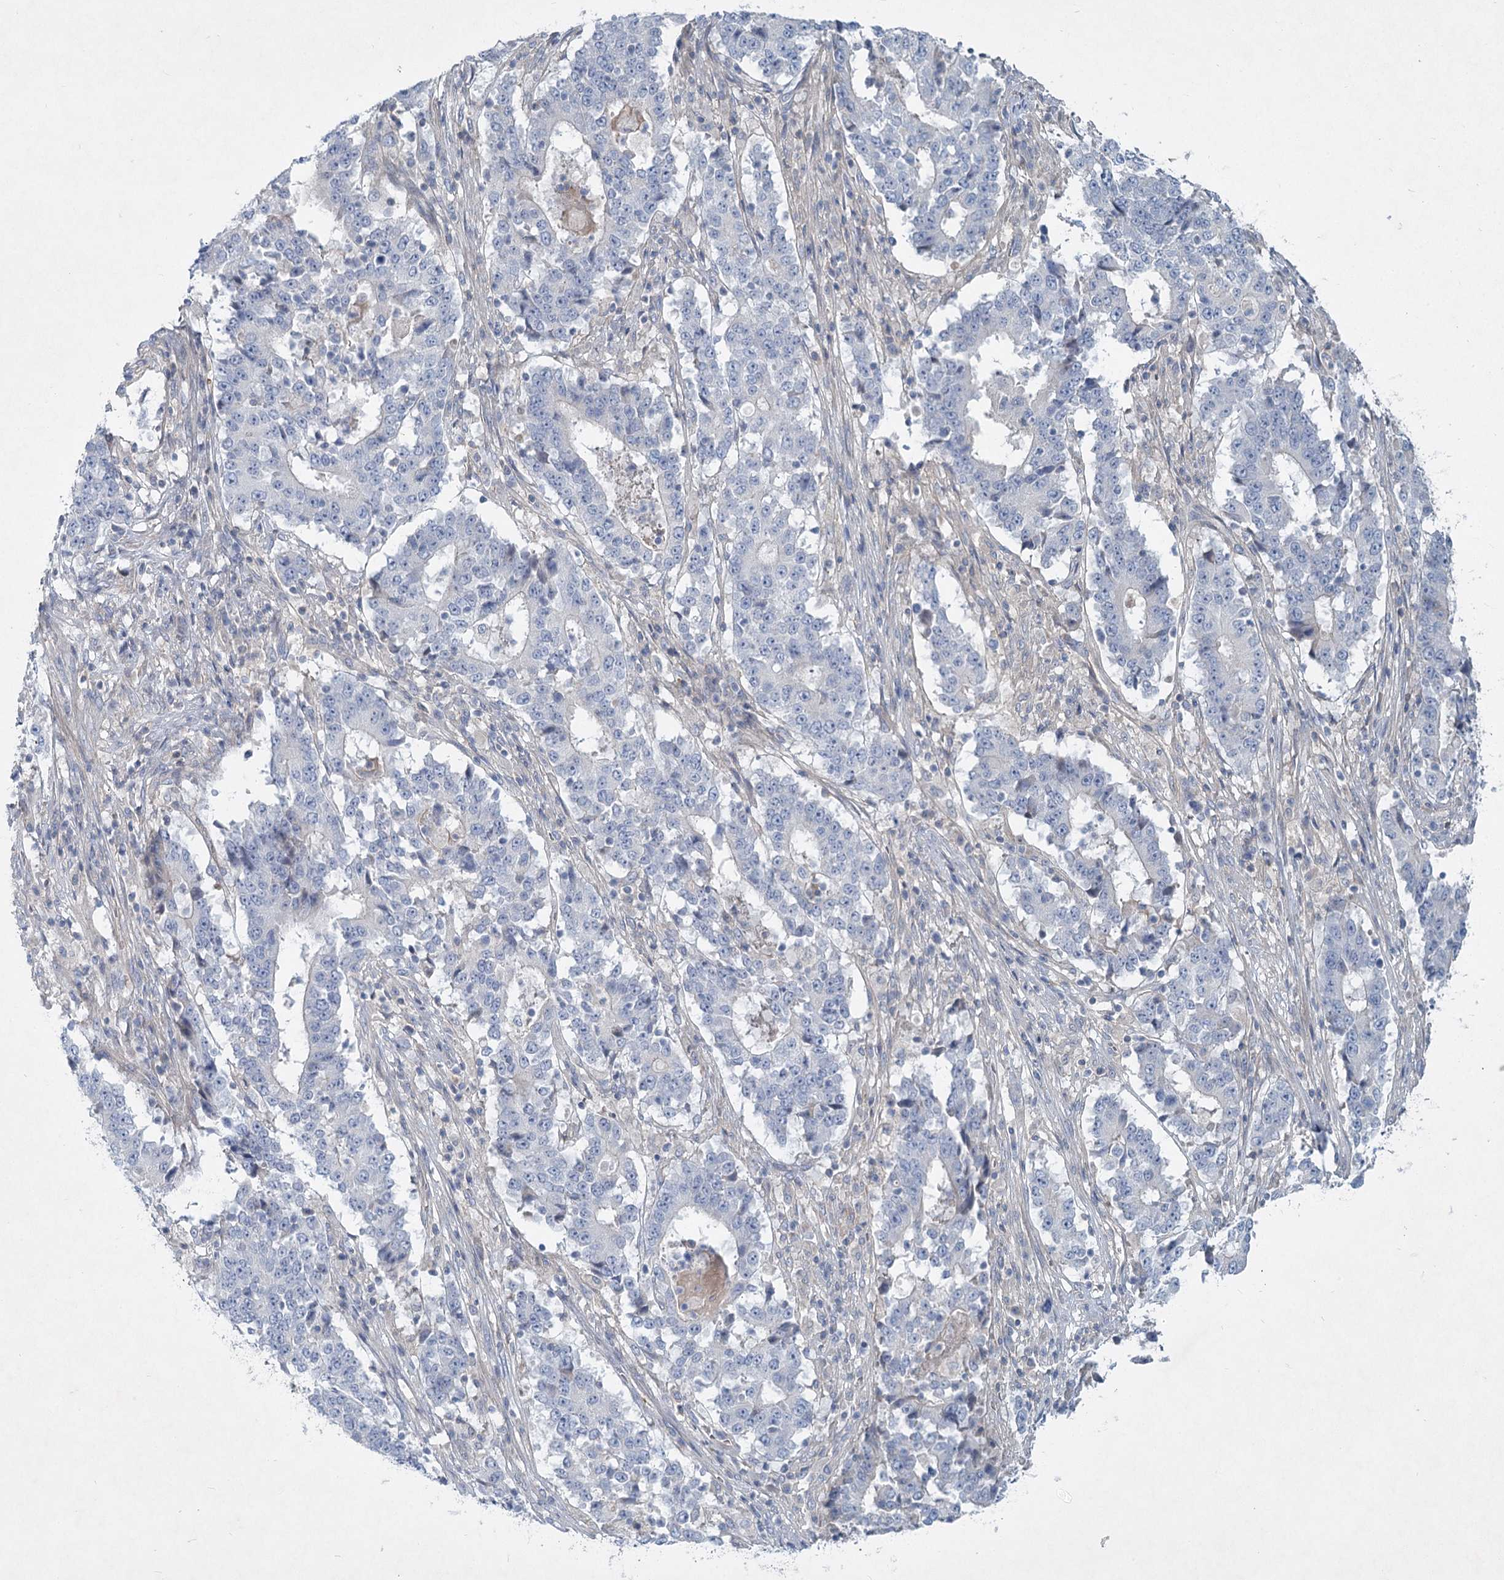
{"staining": {"intensity": "negative", "quantity": "none", "location": "none"}, "tissue": "stomach cancer", "cell_type": "Tumor cells", "image_type": "cancer", "snomed": [{"axis": "morphology", "description": "Adenocarcinoma, NOS"}, {"axis": "topography", "description": "Stomach"}], "caption": "Stomach cancer stained for a protein using immunohistochemistry (IHC) demonstrates no expression tumor cells.", "gene": "DNMBP", "patient": {"sex": "male", "age": 59}}